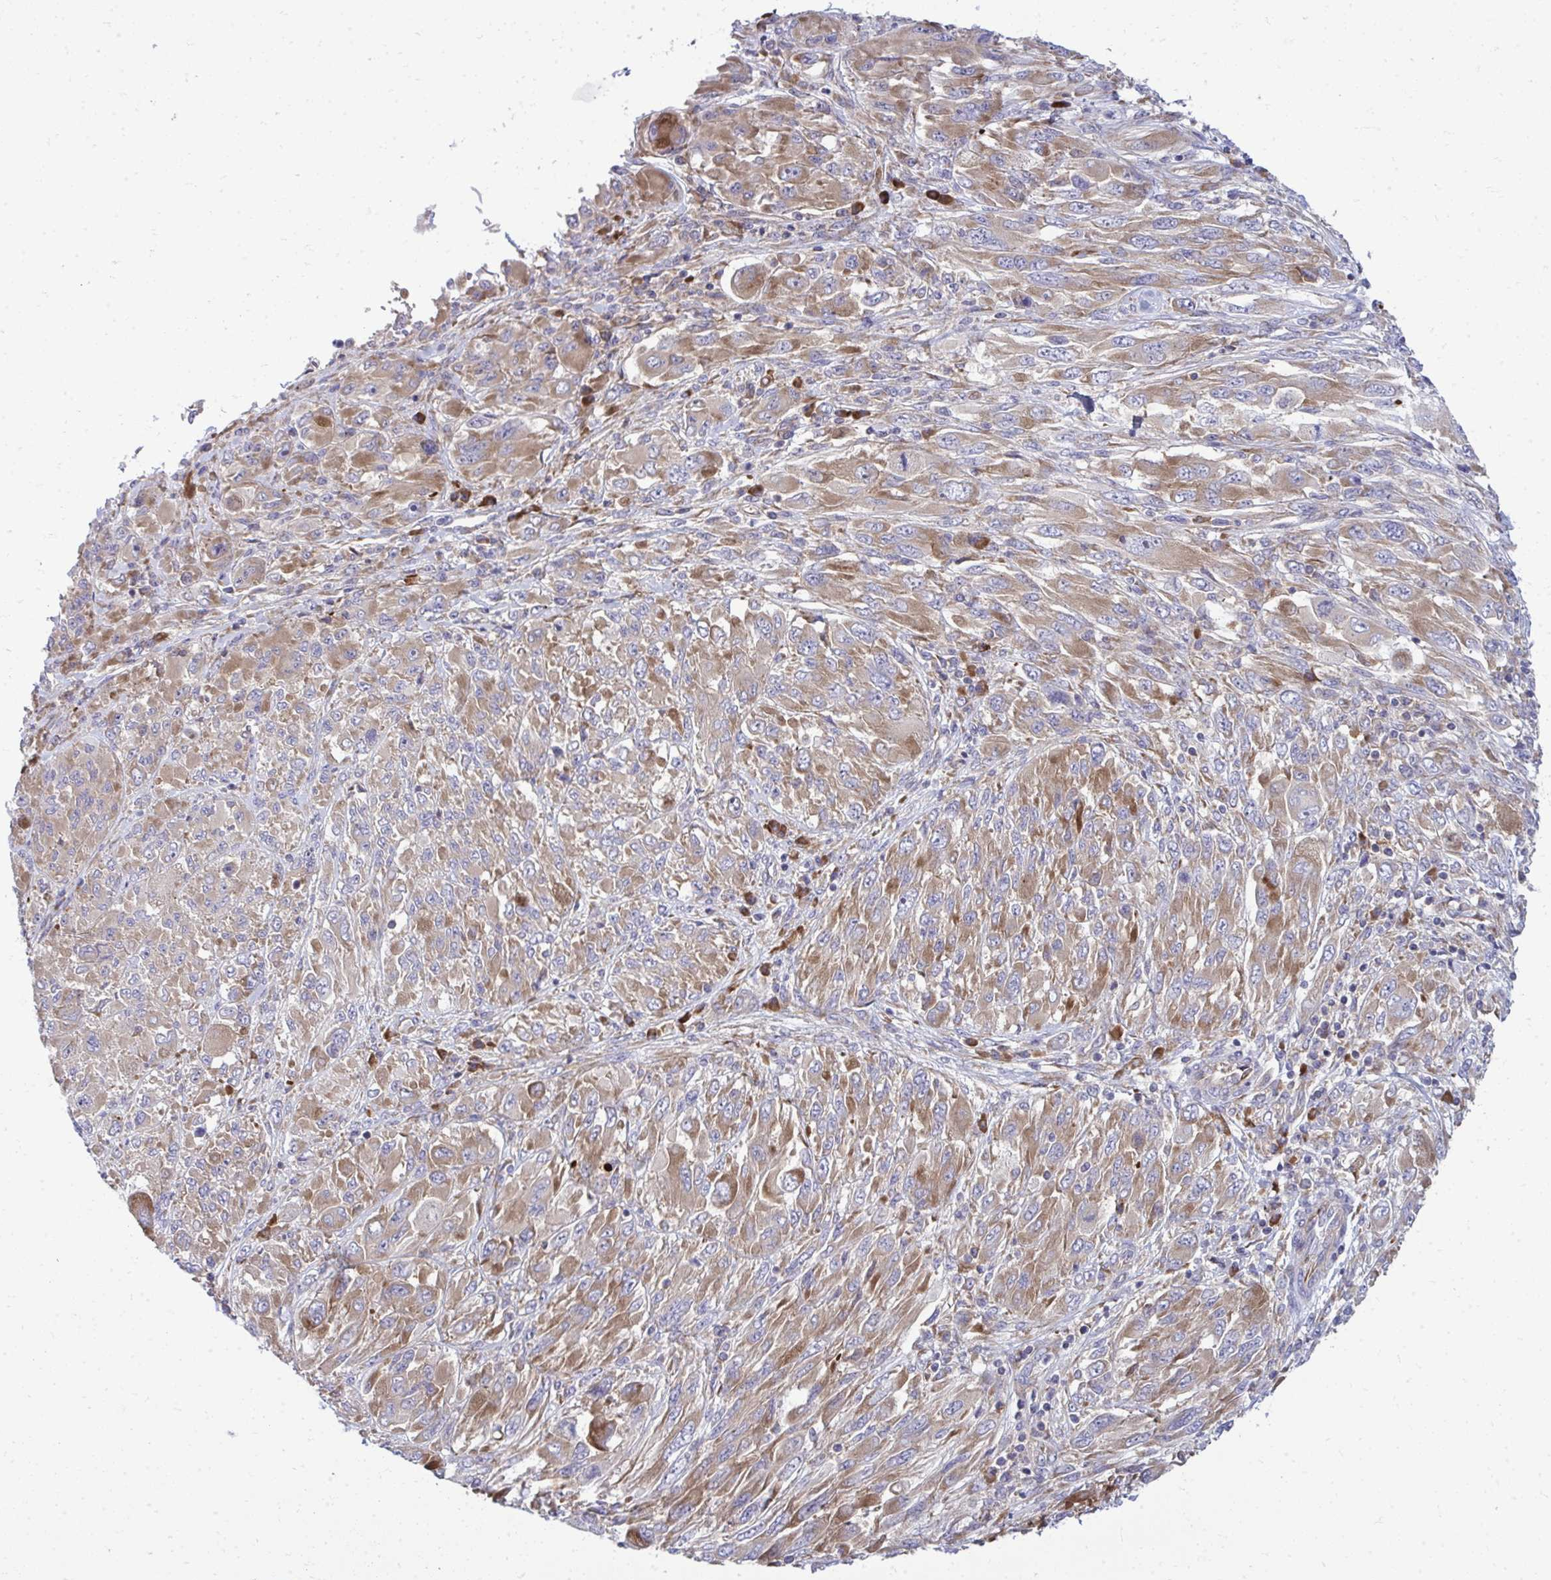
{"staining": {"intensity": "moderate", "quantity": ">75%", "location": "cytoplasmic/membranous"}, "tissue": "melanoma", "cell_type": "Tumor cells", "image_type": "cancer", "snomed": [{"axis": "morphology", "description": "Malignant melanoma, NOS"}, {"axis": "topography", "description": "Skin"}], "caption": "Immunohistochemical staining of melanoma demonstrates medium levels of moderate cytoplasmic/membranous positivity in approximately >75% of tumor cells.", "gene": "GFPT2", "patient": {"sex": "female", "age": 91}}